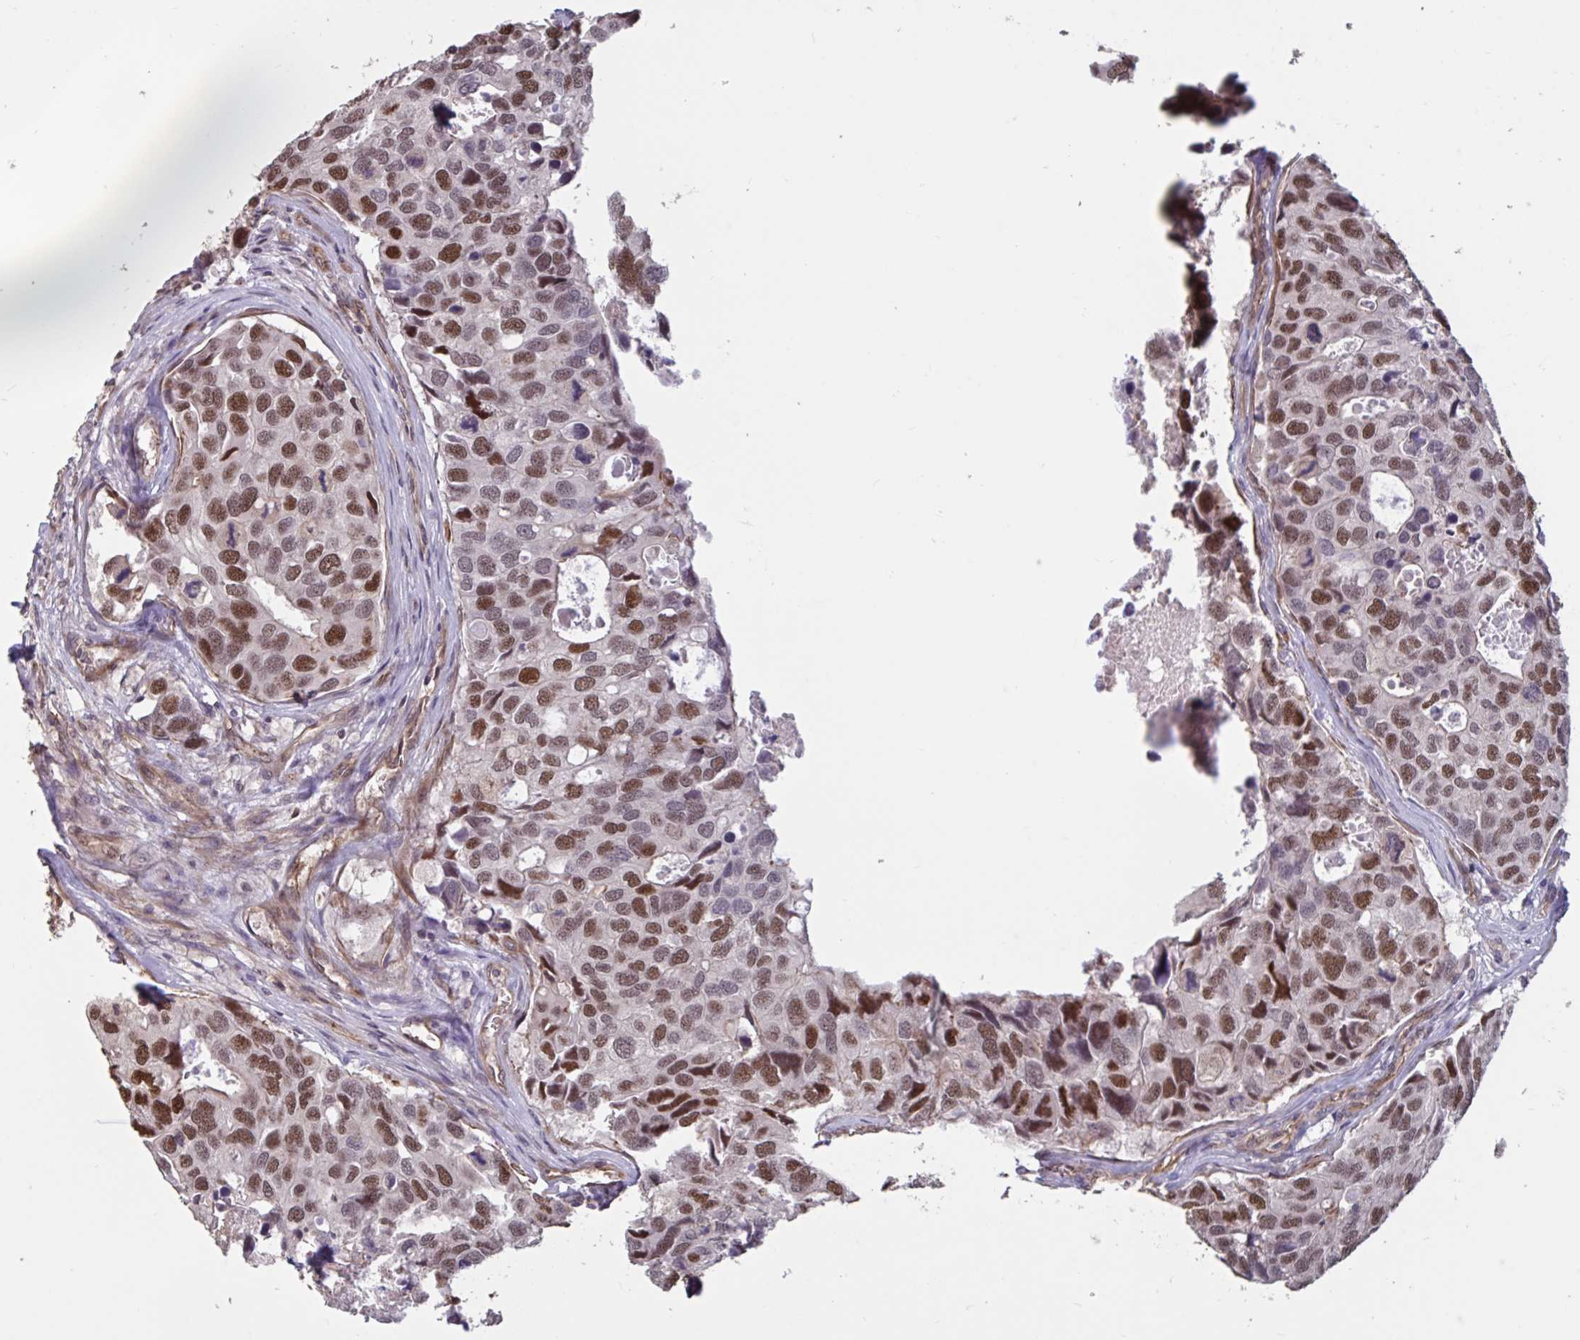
{"staining": {"intensity": "moderate", "quantity": ">75%", "location": "nuclear"}, "tissue": "breast cancer", "cell_type": "Tumor cells", "image_type": "cancer", "snomed": [{"axis": "morphology", "description": "Duct carcinoma"}, {"axis": "topography", "description": "Breast"}], "caption": "Protein positivity by IHC reveals moderate nuclear staining in approximately >75% of tumor cells in infiltrating ductal carcinoma (breast). (DAB (3,3'-diaminobenzidine) = brown stain, brightfield microscopy at high magnification).", "gene": "IPO5", "patient": {"sex": "female", "age": 83}}